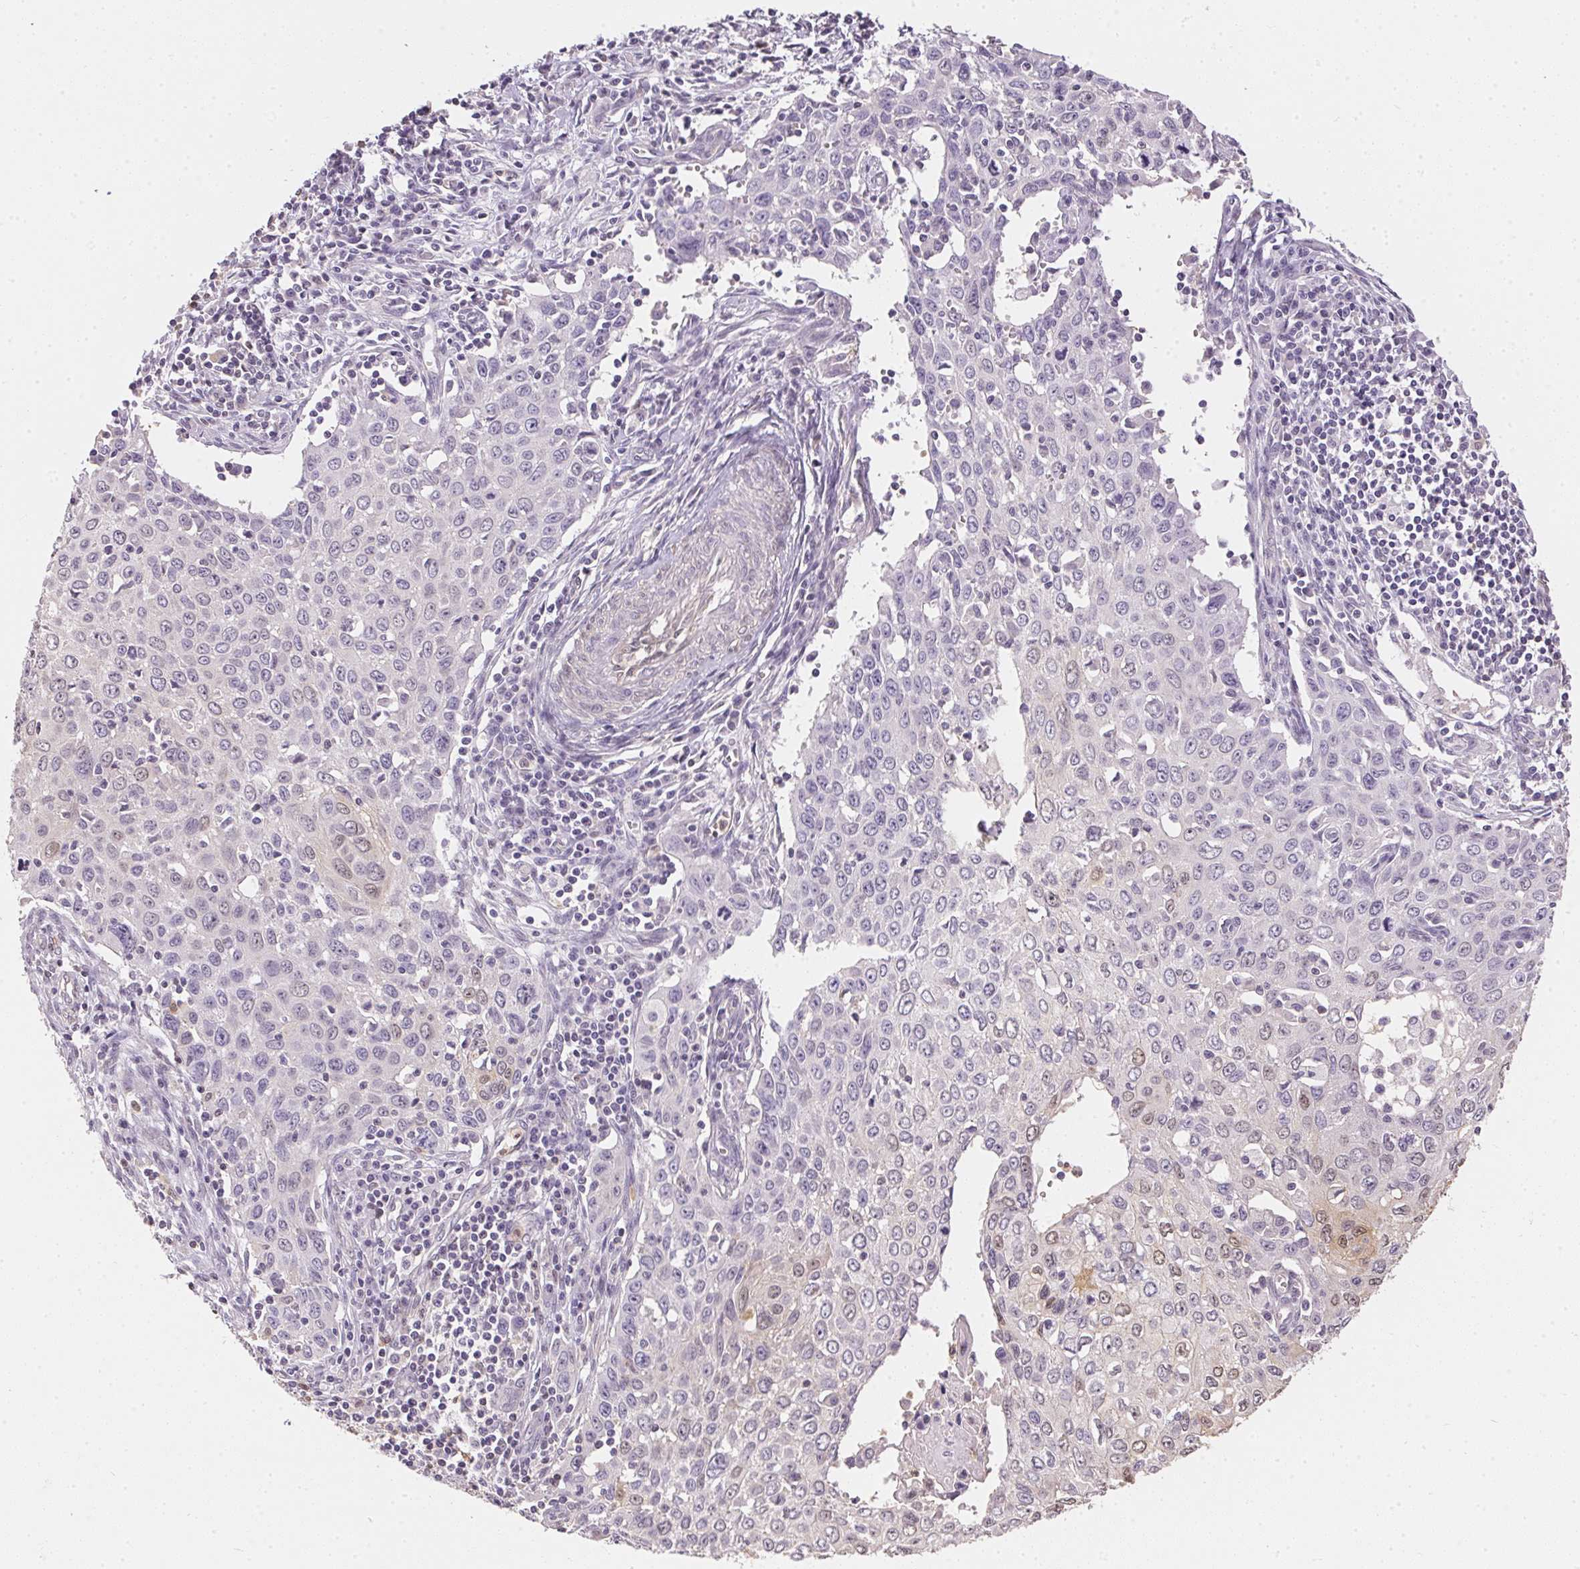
{"staining": {"intensity": "negative", "quantity": "none", "location": "none"}, "tissue": "cervical cancer", "cell_type": "Tumor cells", "image_type": "cancer", "snomed": [{"axis": "morphology", "description": "Squamous cell carcinoma, NOS"}, {"axis": "topography", "description": "Cervix"}], "caption": "Tumor cells are negative for protein expression in human cervical squamous cell carcinoma.", "gene": "S100A3", "patient": {"sex": "female", "age": 38}}